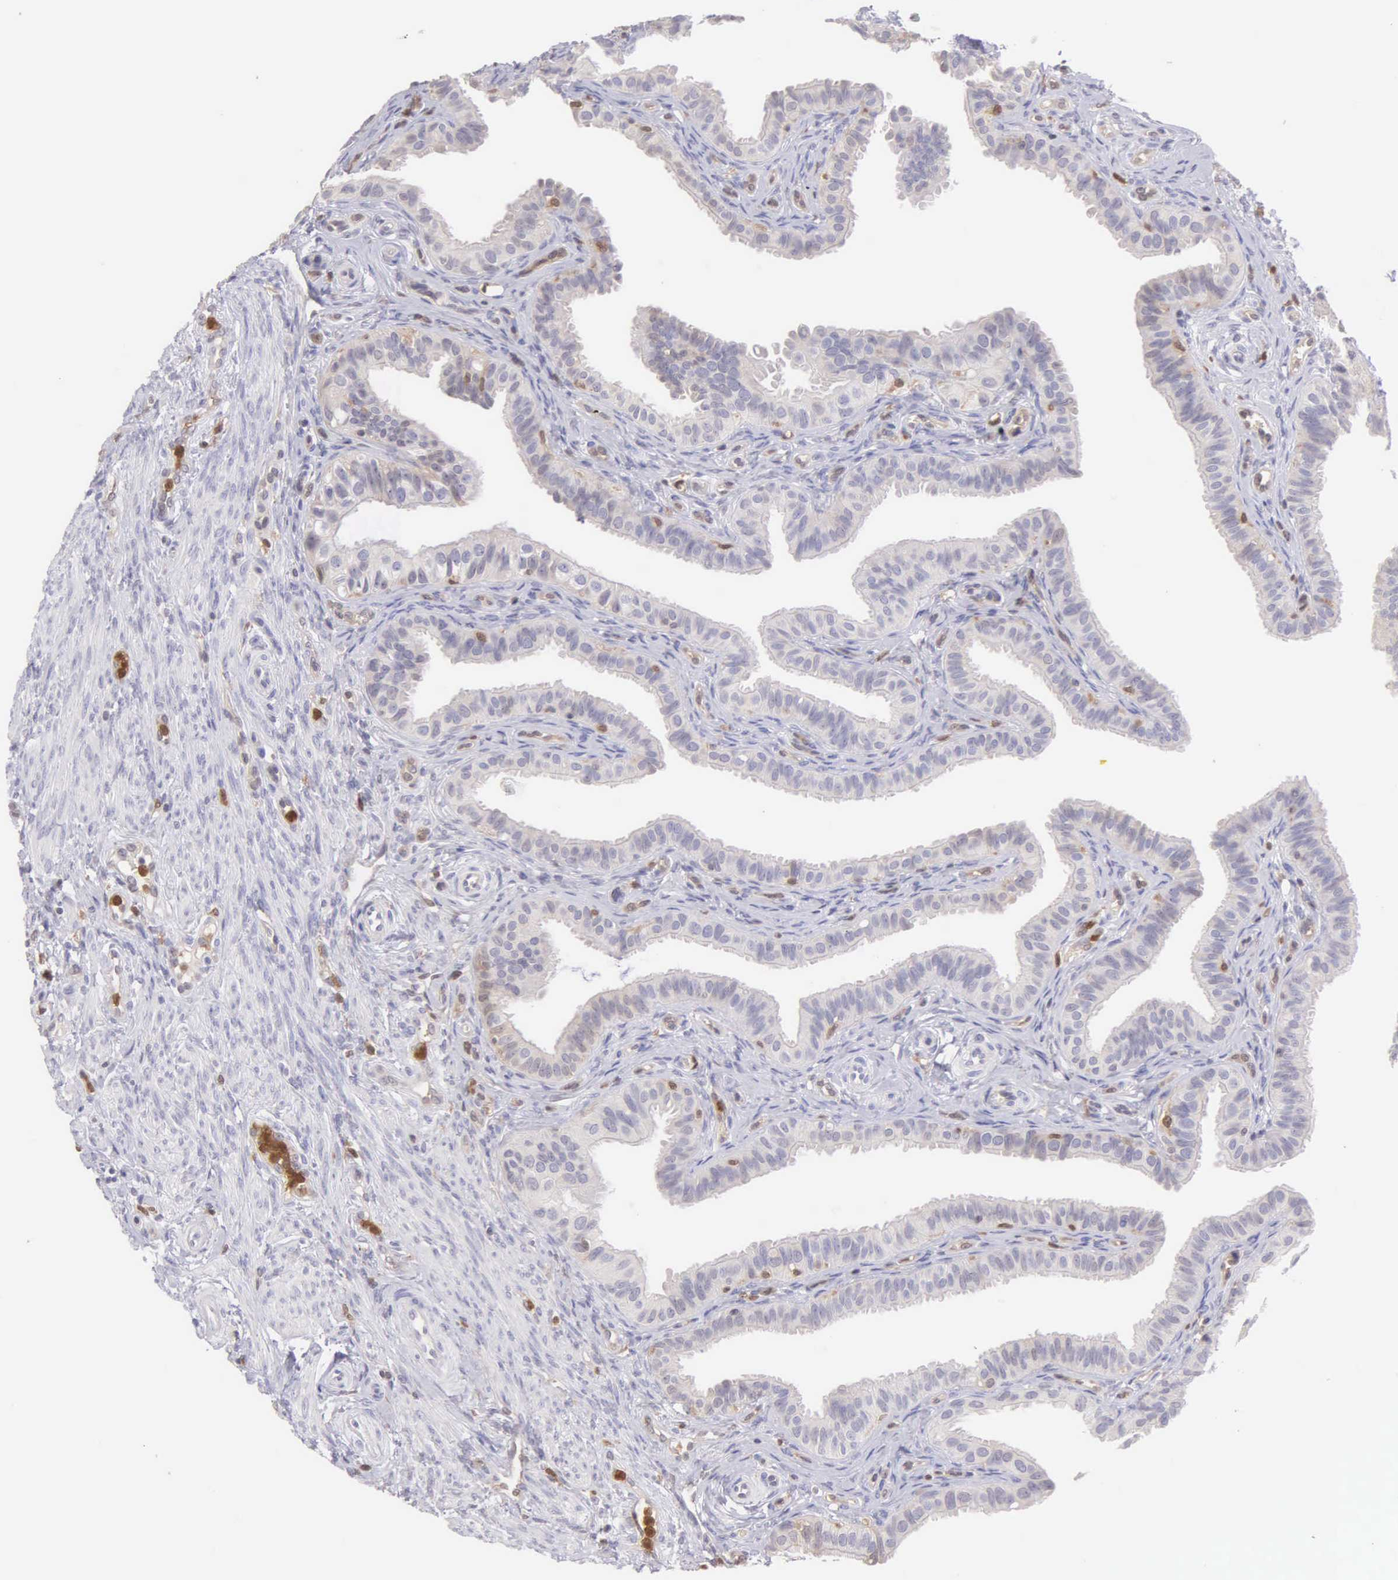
{"staining": {"intensity": "weak", "quantity": ">75%", "location": "cytoplasmic/membranous"}, "tissue": "fallopian tube", "cell_type": "Glandular cells", "image_type": "normal", "snomed": [{"axis": "morphology", "description": "Normal tissue, NOS"}, {"axis": "topography", "description": "Fallopian tube"}], "caption": "A brown stain highlights weak cytoplasmic/membranous expression of a protein in glandular cells of unremarkable fallopian tube. Using DAB (brown) and hematoxylin (blue) stains, captured at high magnification using brightfield microscopy.", "gene": "BID", "patient": {"sex": "female", "age": 42}}